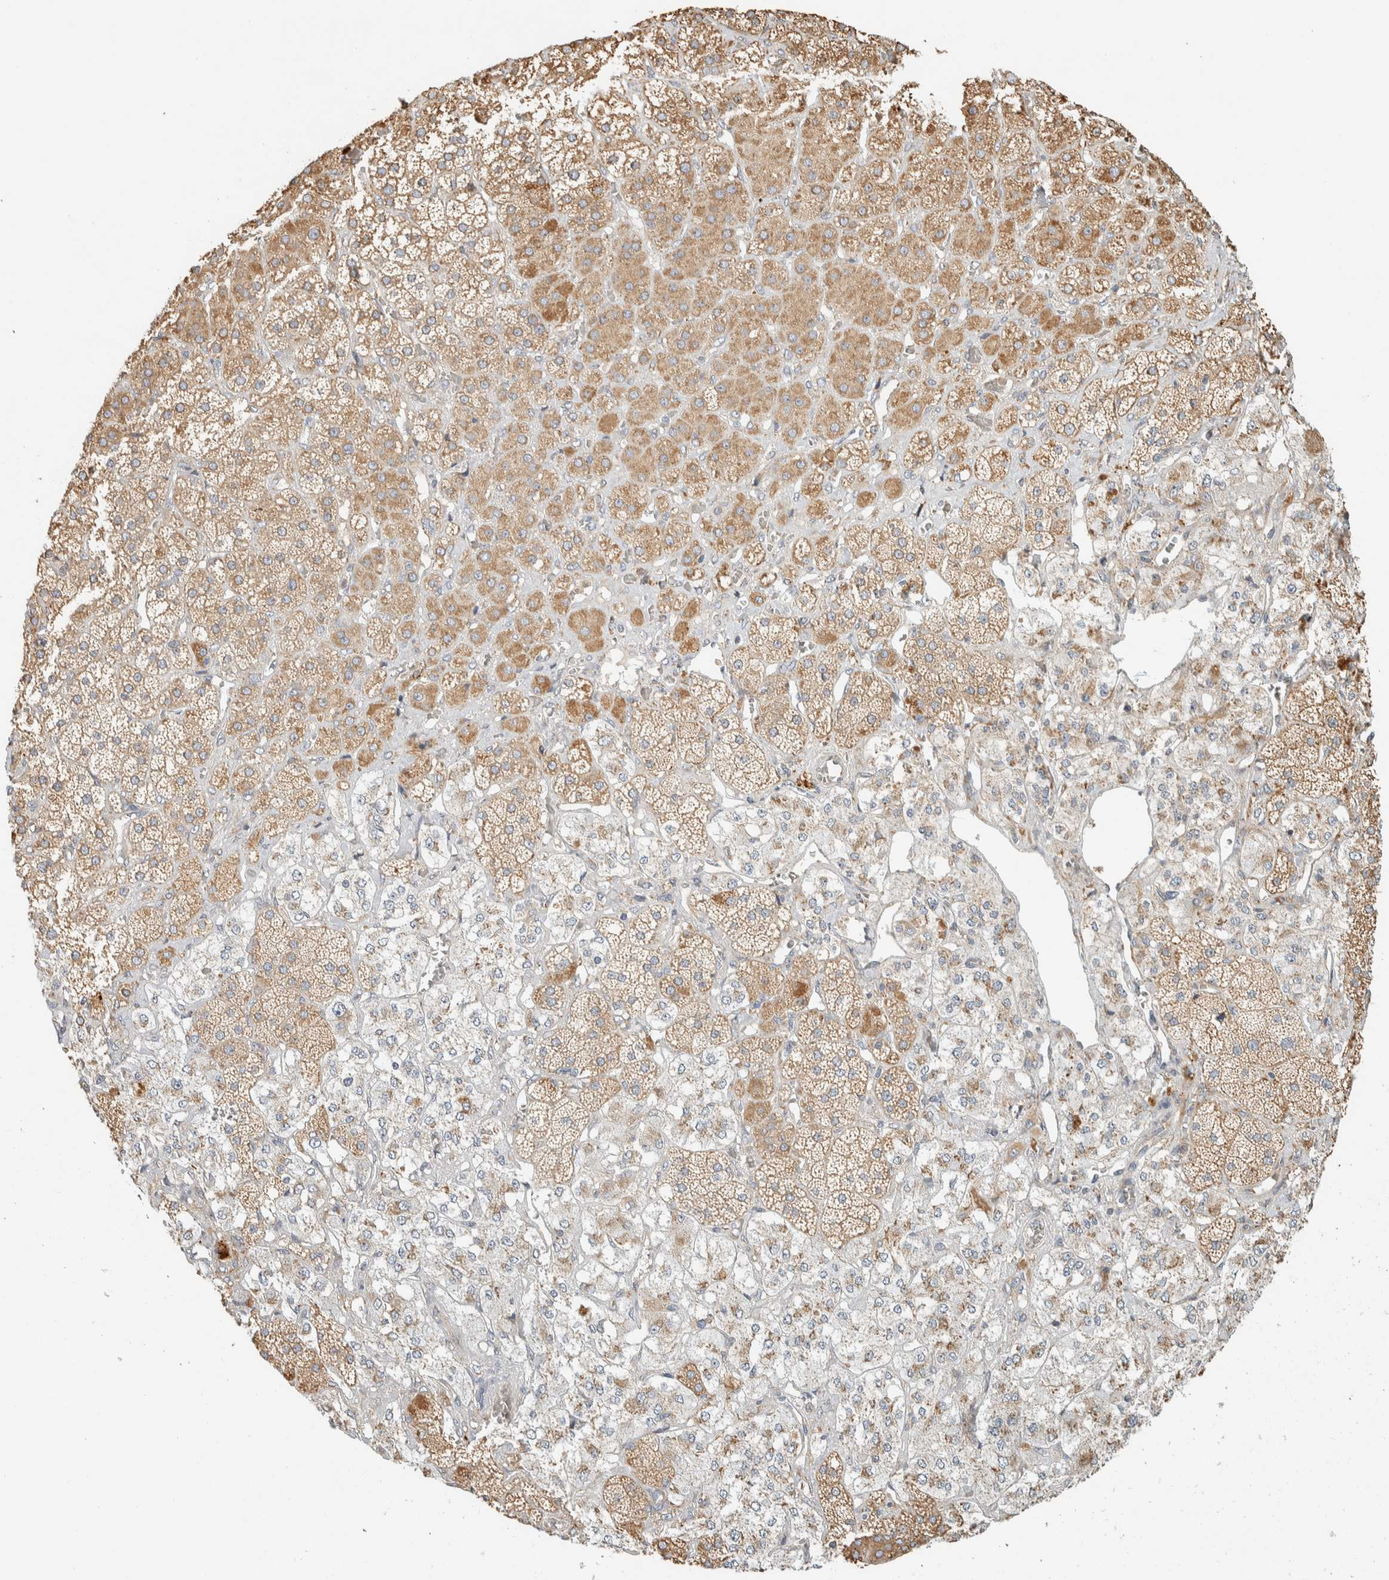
{"staining": {"intensity": "moderate", "quantity": "25%-75%", "location": "cytoplasmic/membranous"}, "tissue": "adrenal gland", "cell_type": "Glandular cells", "image_type": "normal", "snomed": [{"axis": "morphology", "description": "Normal tissue, NOS"}, {"axis": "topography", "description": "Adrenal gland"}], "caption": "IHC of benign adrenal gland displays medium levels of moderate cytoplasmic/membranous staining in about 25%-75% of glandular cells.", "gene": "RAB11FIP1", "patient": {"sex": "male", "age": 57}}